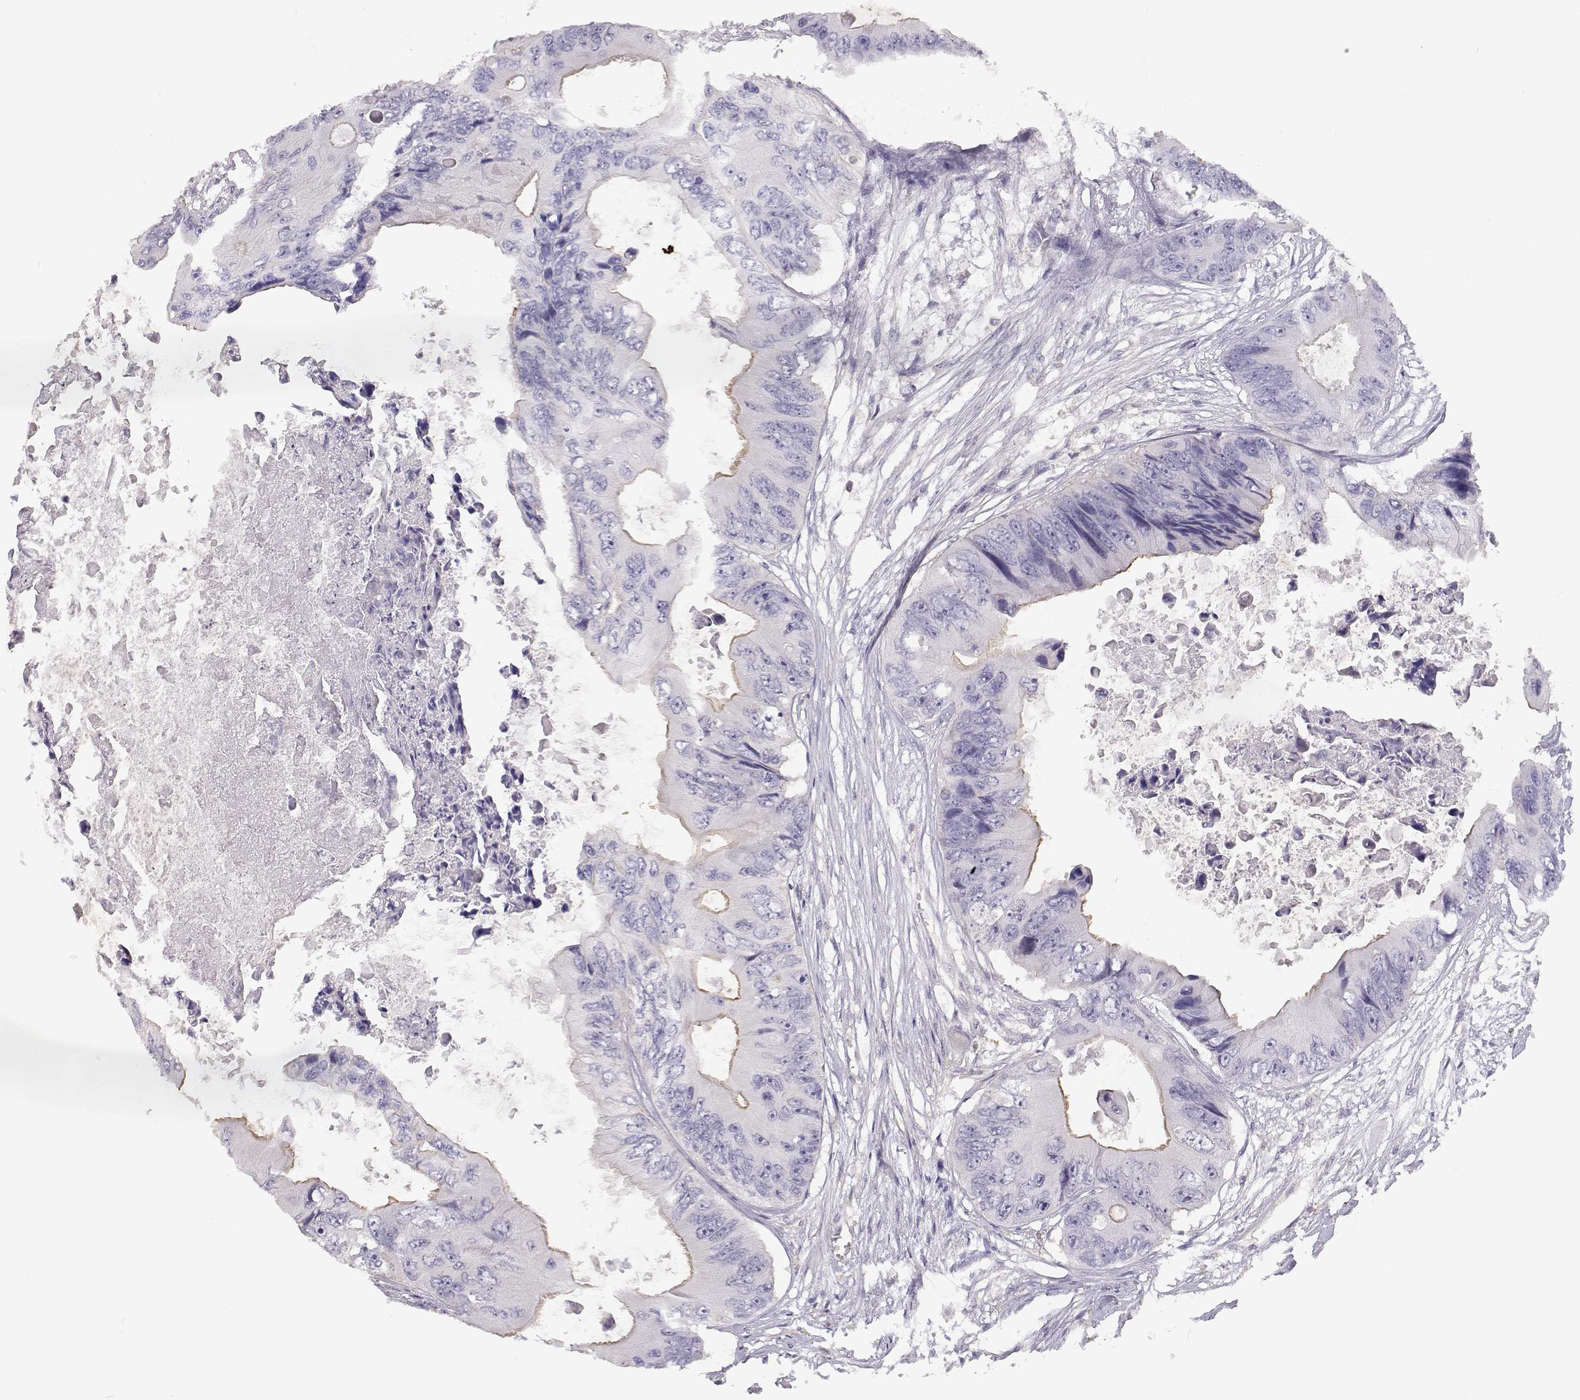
{"staining": {"intensity": "weak", "quantity": "<25%", "location": "cytoplasmic/membranous"}, "tissue": "colorectal cancer", "cell_type": "Tumor cells", "image_type": "cancer", "snomed": [{"axis": "morphology", "description": "Adenocarcinoma, NOS"}, {"axis": "topography", "description": "Rectum"}], "caption": "Tumor cells show no significant protein positivity in adenocarcinoma (colorectal).", "gene": "DAPL1", "patient": {"sex": "male", "age": 63}}